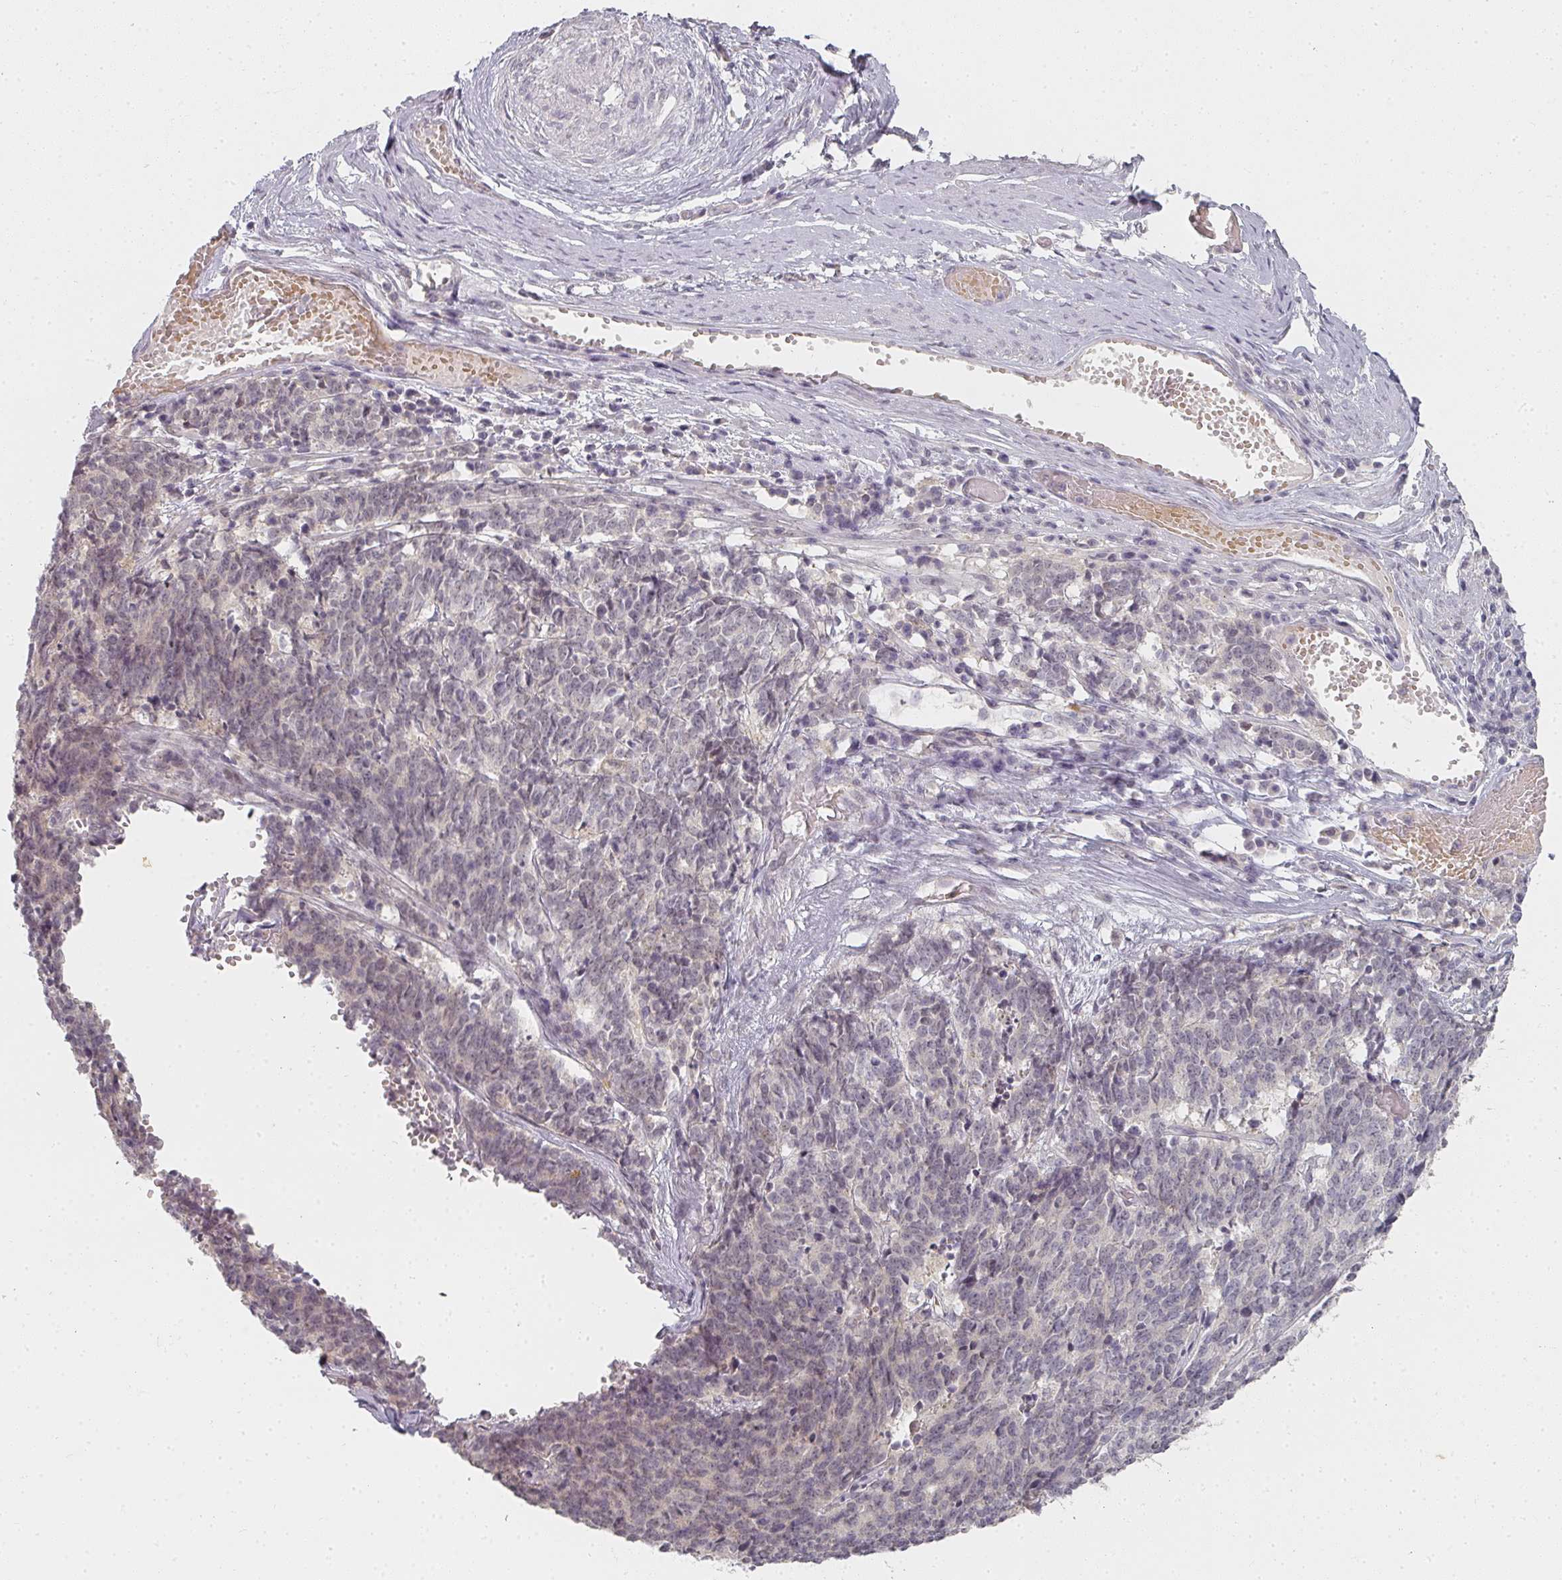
{"staining": {"intensity": "negative", "quantity": "none", "location": "none"}, "tissue": "cervical cancer", "cell_type": "Tumor cells", "image_type": "cancer", "snomed": [{"axis": "morphology", "description": "Squamous cell carcinoma, NOS"}, {"axis": "topography", "description": "Cervix"}], "caption": "High power microscopy photomicrograph of an immunohistochemistry photomicrograph of cervical squamous cell carcinoma, revealing no significant positivity in tumor cells.", "gene": "SHISA2", "patient": {"sex": "female", "age": 29}}